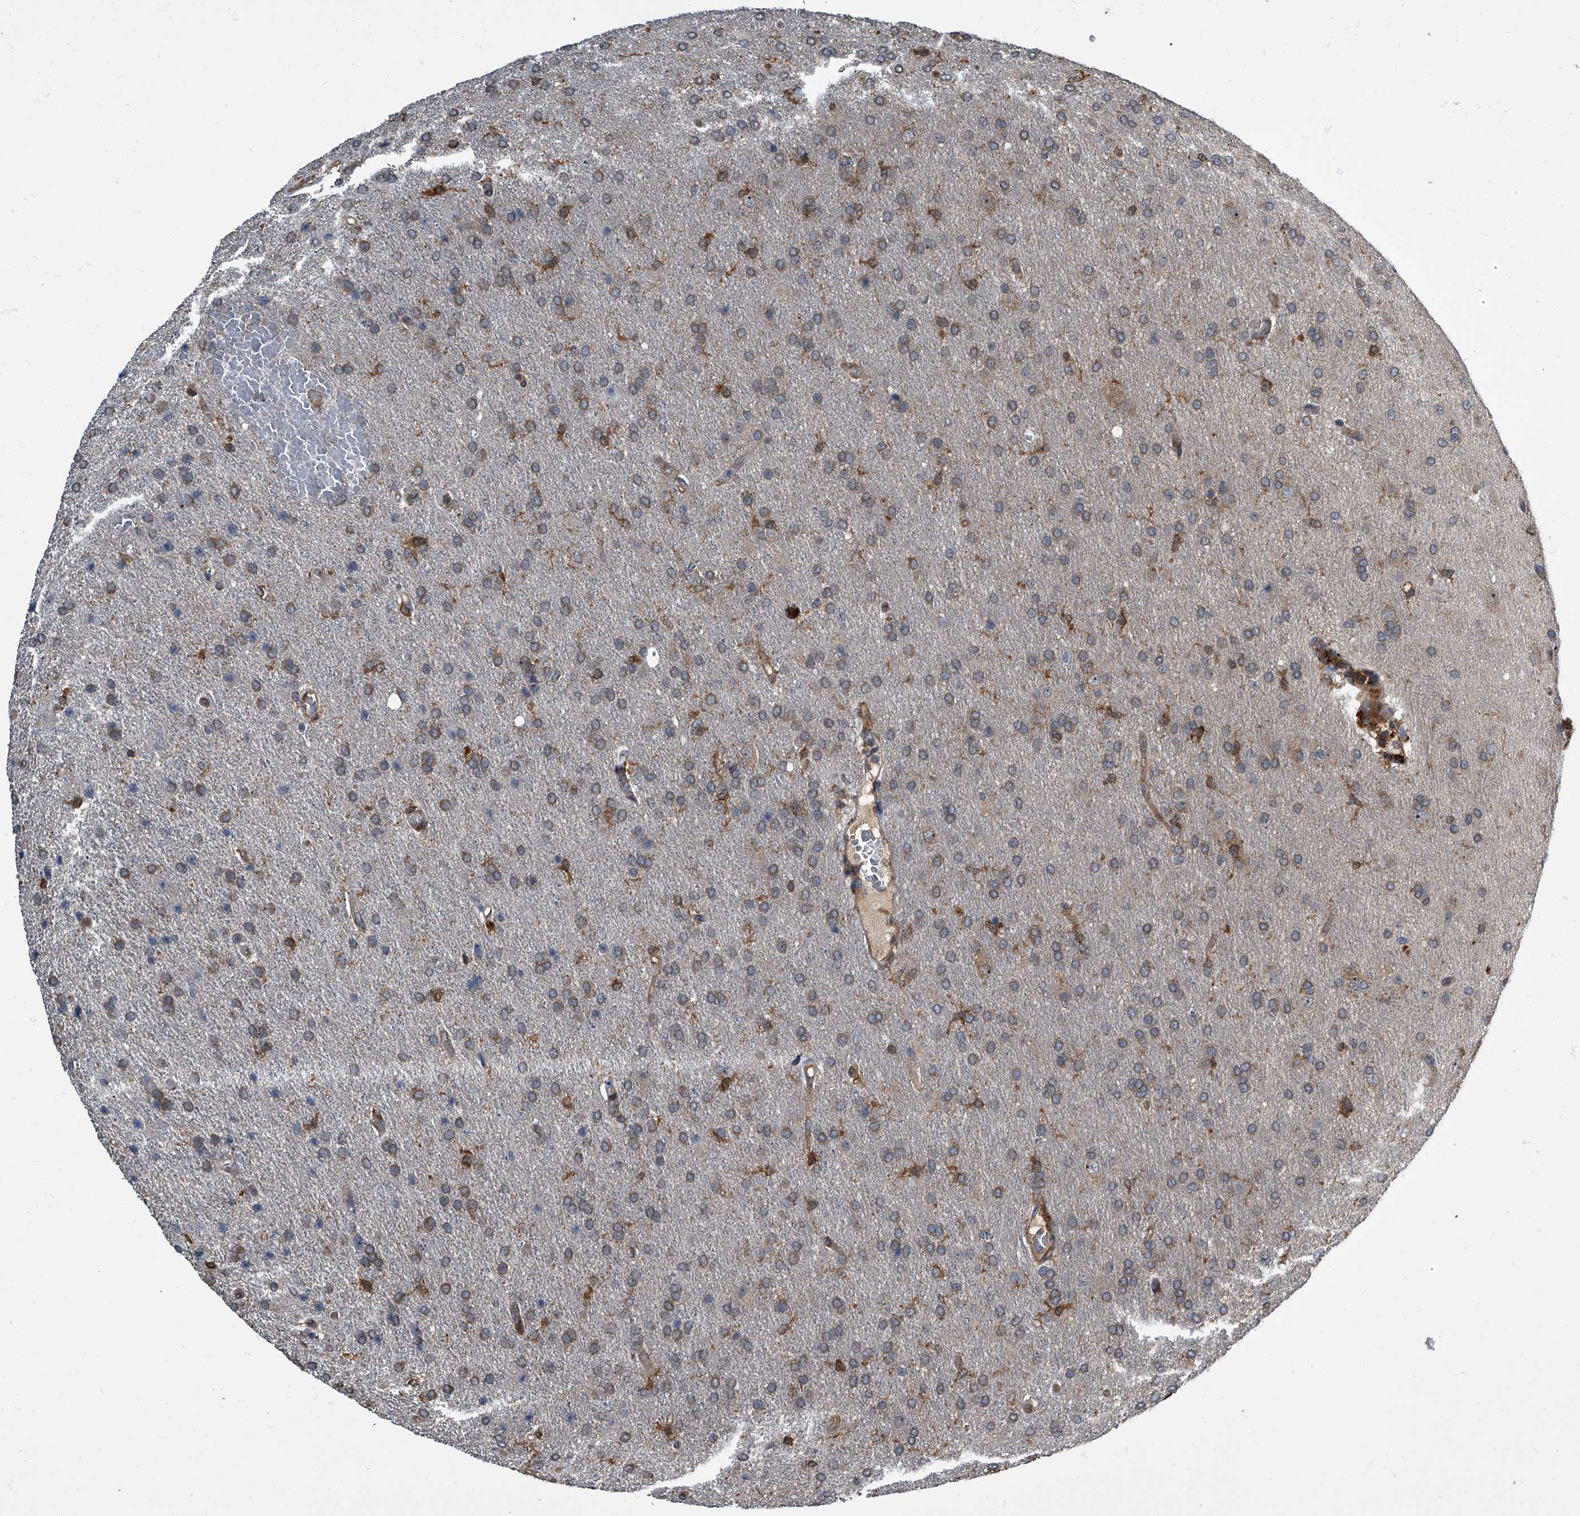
{"staining": {"intensity": "moderate", "quantity": ">75%", "location": "cytoplasmic/membranous"}, "tissue": "glioma", "cell_type": "Tumor cells", "image_type": "cancer", "snomed": [{"axis": "morphology", "description": "Glioma, malignant, High grade"}, {"axis": "topography", "description": "Brain"}], "caption": "Moderate cytoplasmic/membranous staining is identified in about >75% of tumor cells in high-grade glioma (malignant).", "gene": "CDV3", "patient": {"sex": "male", "age": 72}}